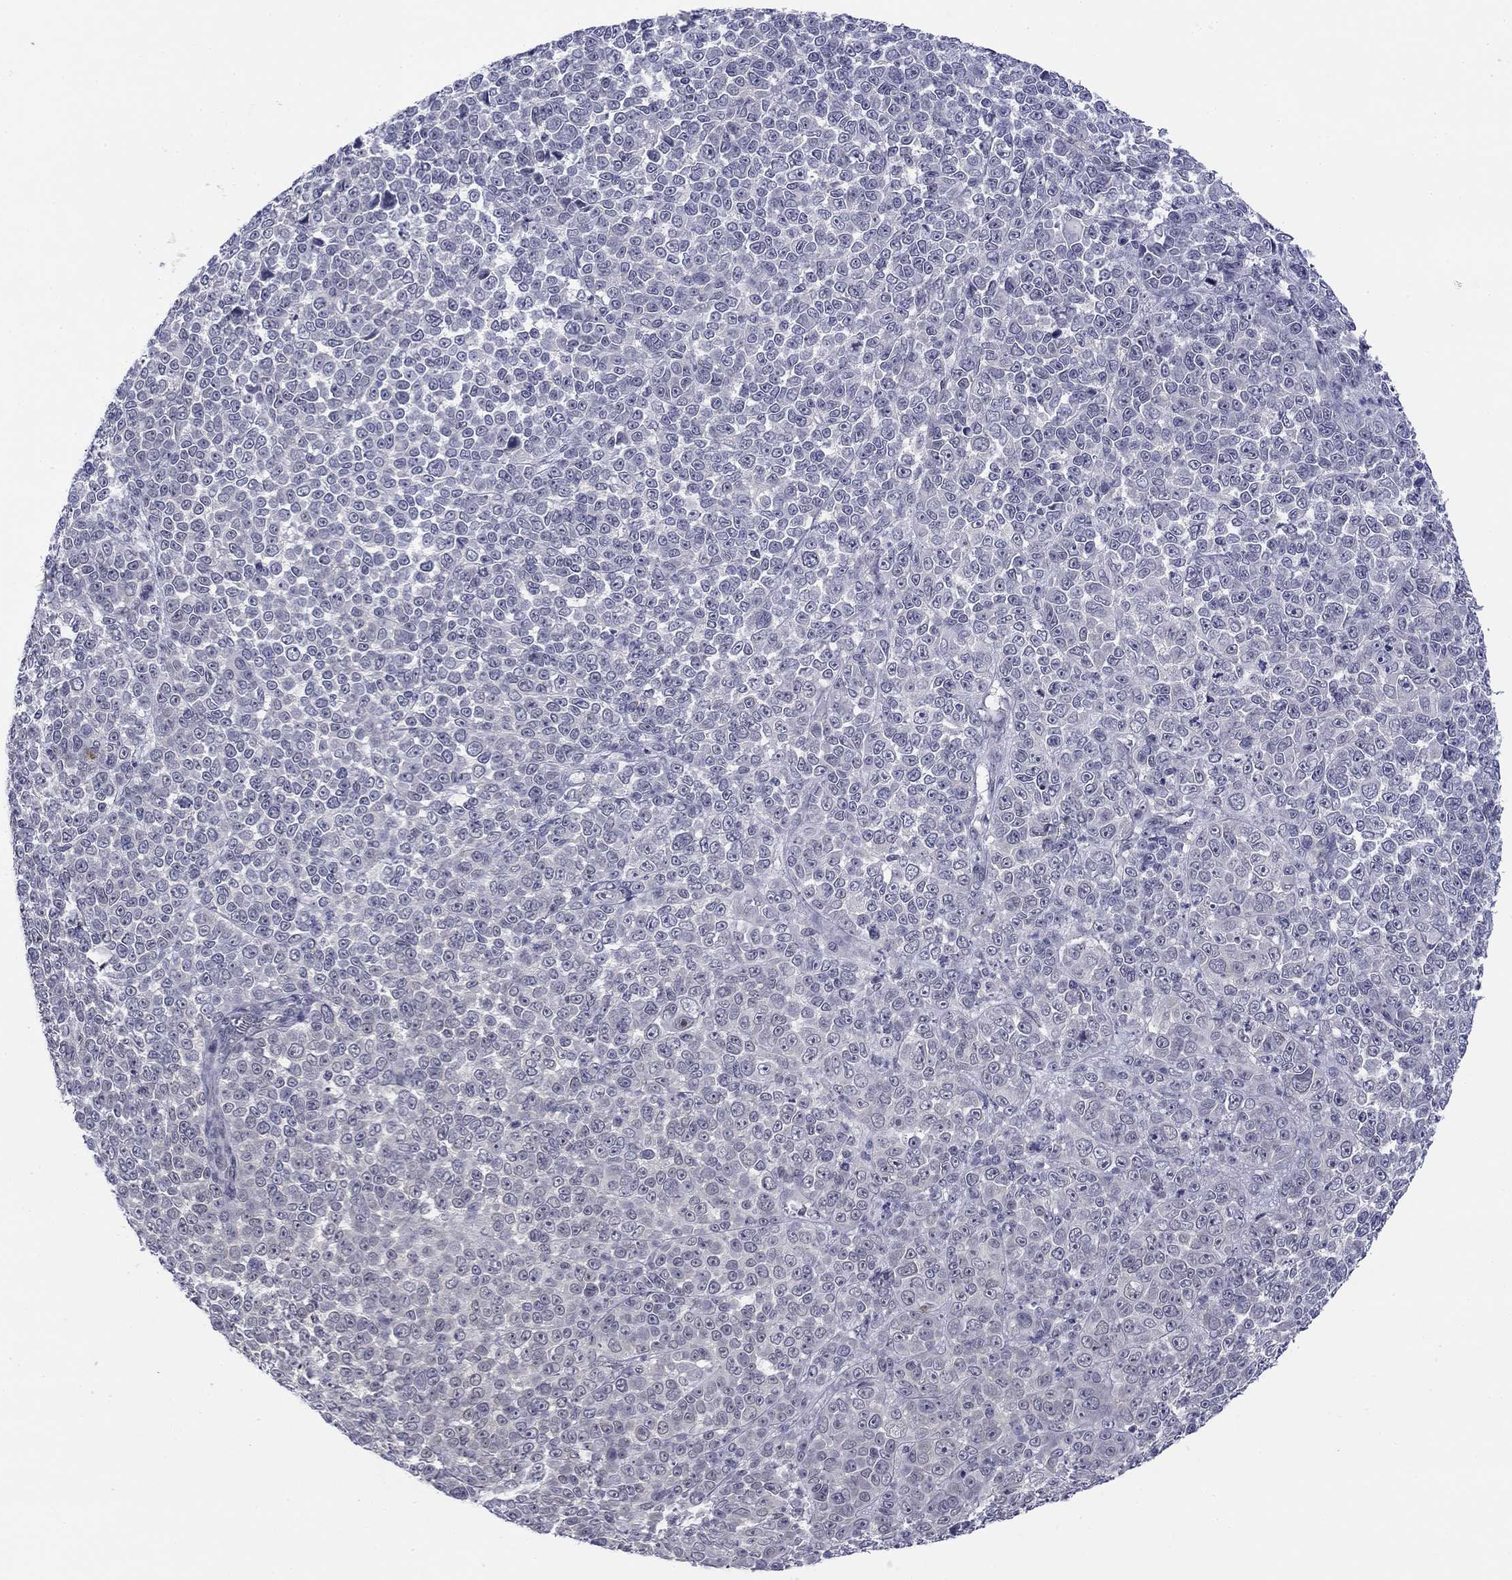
{"staining": {"intensity": "negative", "quantity": "none", "location": "none"}, "tissue": "melanoma", "cell_type": "Tumor cells", "image_type": "cancer", "snomed": [{"axis": "morphology", "description": "Malignant melanoma, NOS"}, {"axis": "topography", "description": "Skin"}], "caption": "There is no significant positivity in tumor cells of malignant melanoma.", "gene": "TIGD4", "patient": {"sex": "female", "age": 95}}